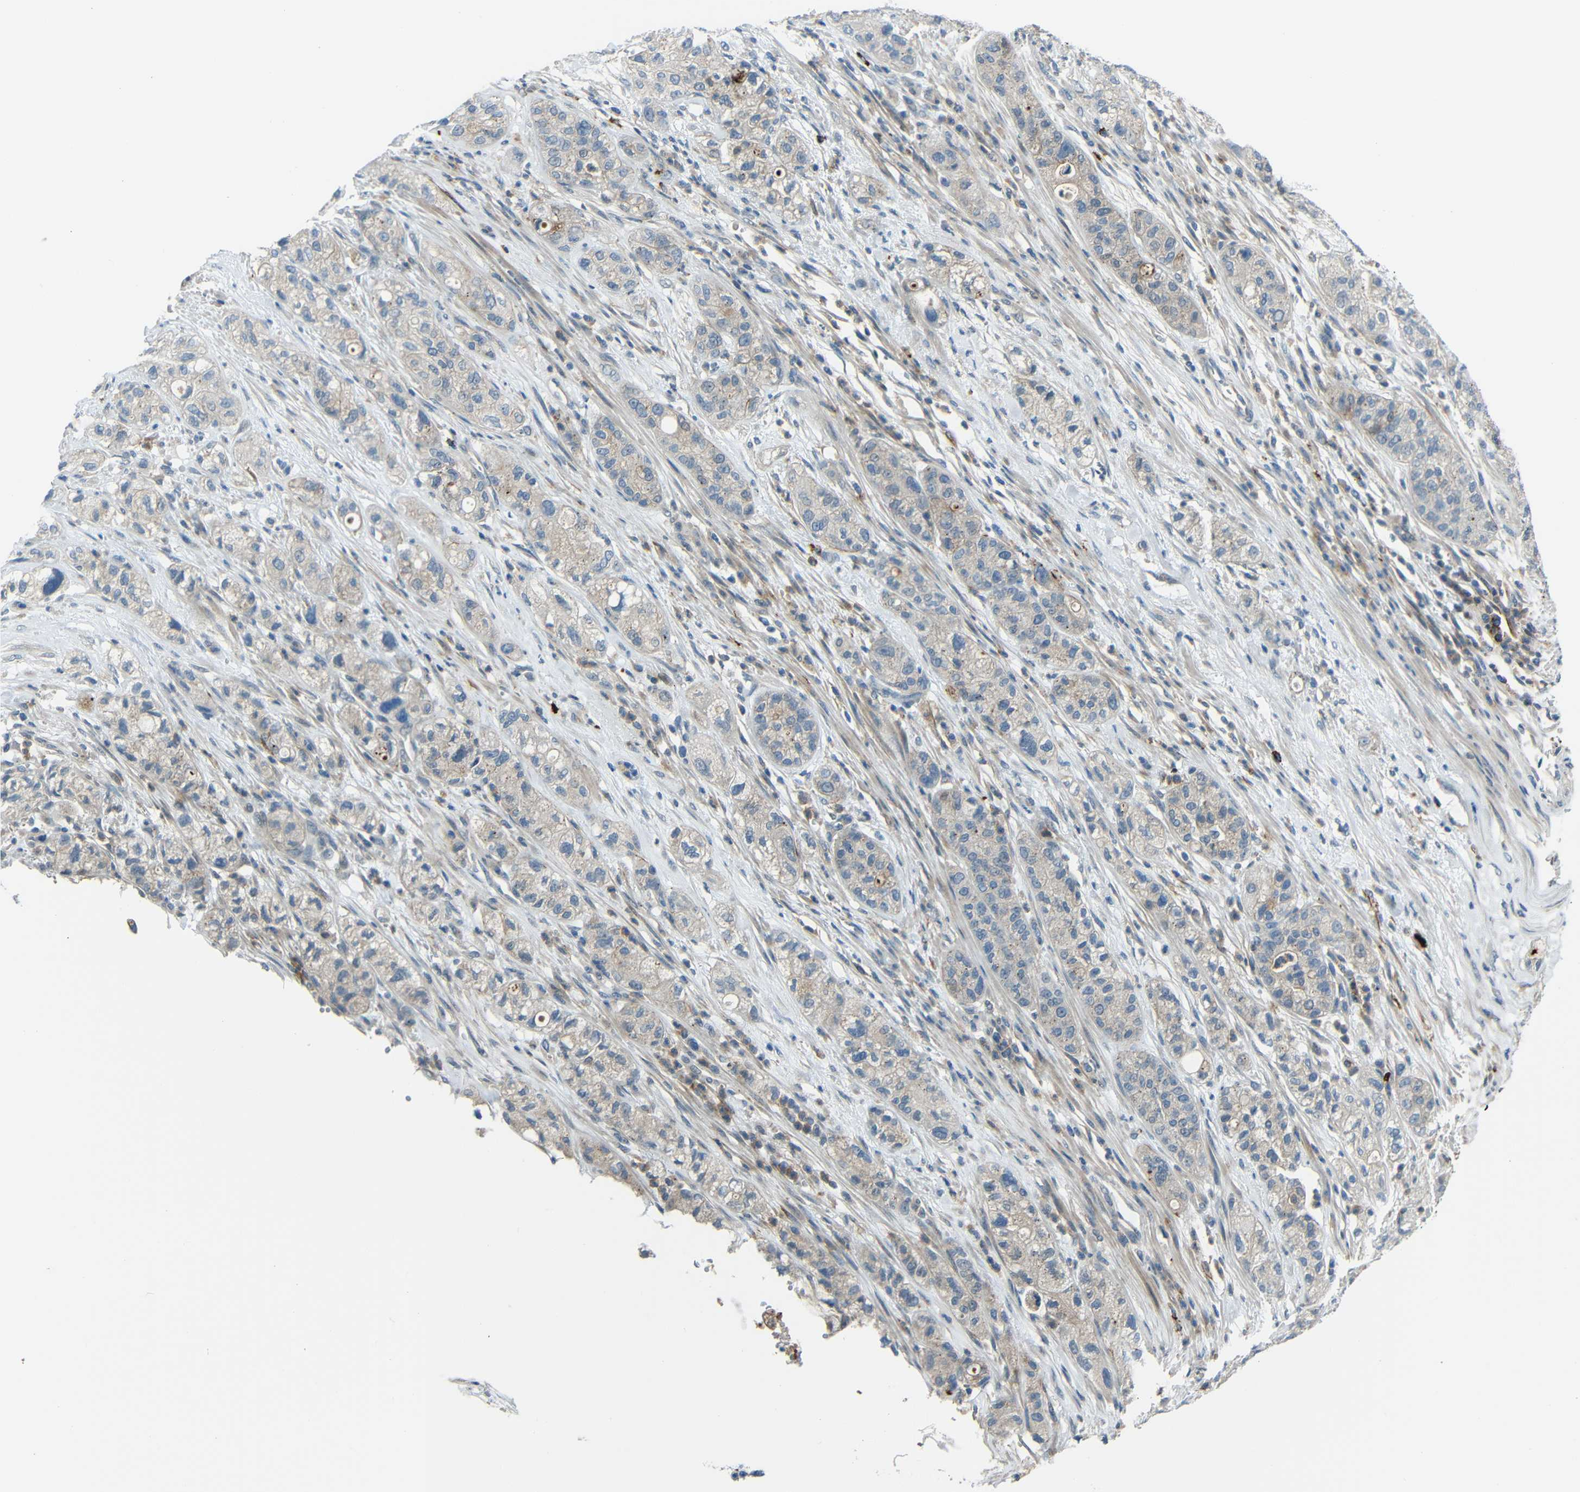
{"staining": {"intensity": "weak", "quantity": ">75%", "location": "cytoplasmic/membranous"}, "tissue": "pancreatic cancer", "cell_type": "Tumor cells", "image_type": "cancer", "snomed": [{"axis": "morphology", "description": "Adenocarcinoma, NOS"}, {"axis": "topography", "description": "Pancreas"}], "caption": "A photomicrograph showing weak cytoplasmic/membranous positivity in approximately >75% of tumor cells in pancreatic cancer (adenocarcinoma), as visualized by brown immunohistochemical staining.", "gene": "DCLK1", "patient": {"sex": "female", "age": 78}}